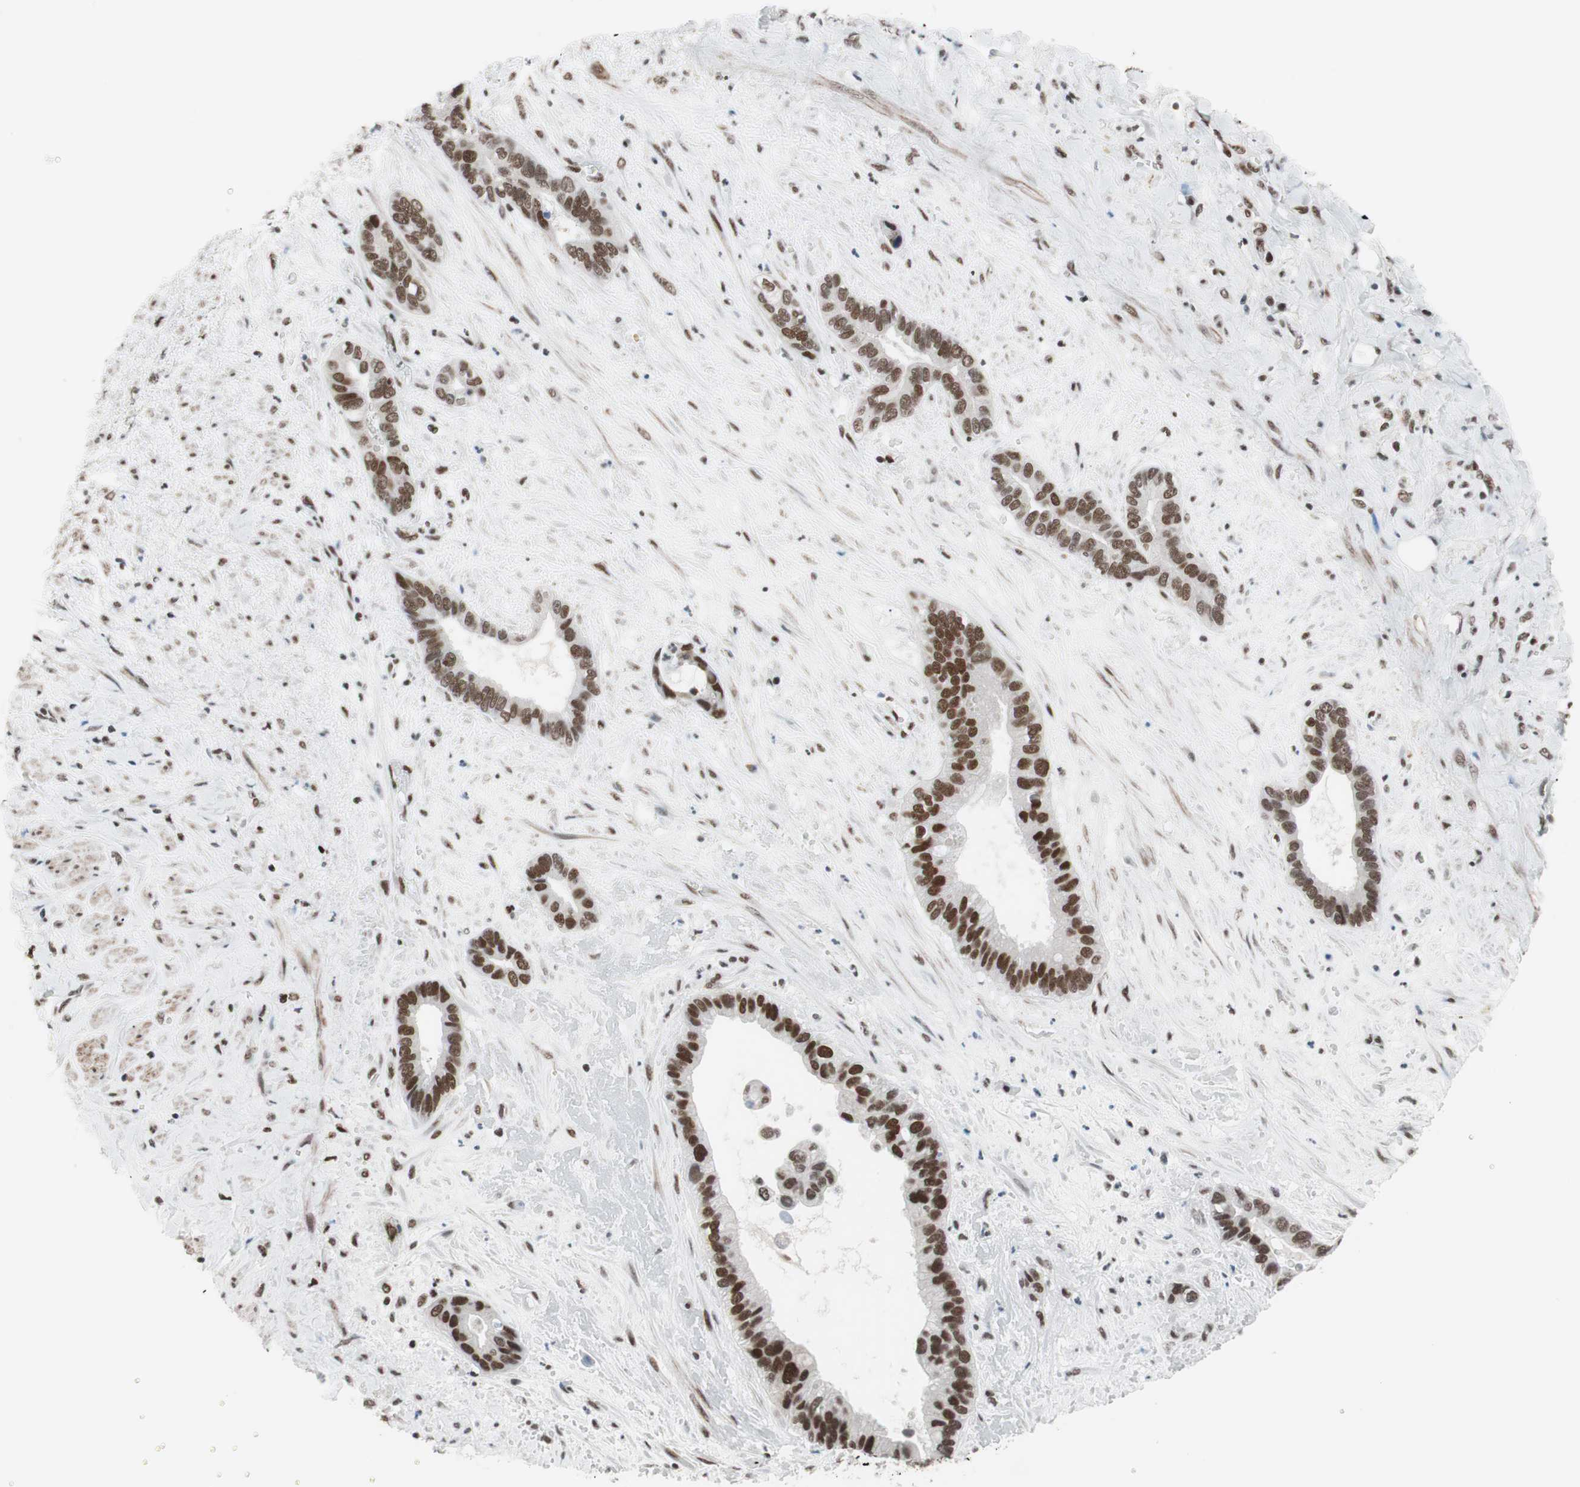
{"staining": {"intensity": "strong", "quantity": ">75%", "location": "nuclear"}, "tissue": "liver cancer", "cell_type": "Tumor cells", "image_type": "cancer", "snomed": [{"axis": "morphology", "description": "Cholangiocarcinoma"}, {"axis": "topography", "description": "Liver"}], "caption": "This is an image of immunohistochemistry staining of cholangiocarcinoma (liver), which shows strong staining in the nuclear of tumor cells.", "gene": "ARID1A", "patient": {"sex": "female", "age": 65}}